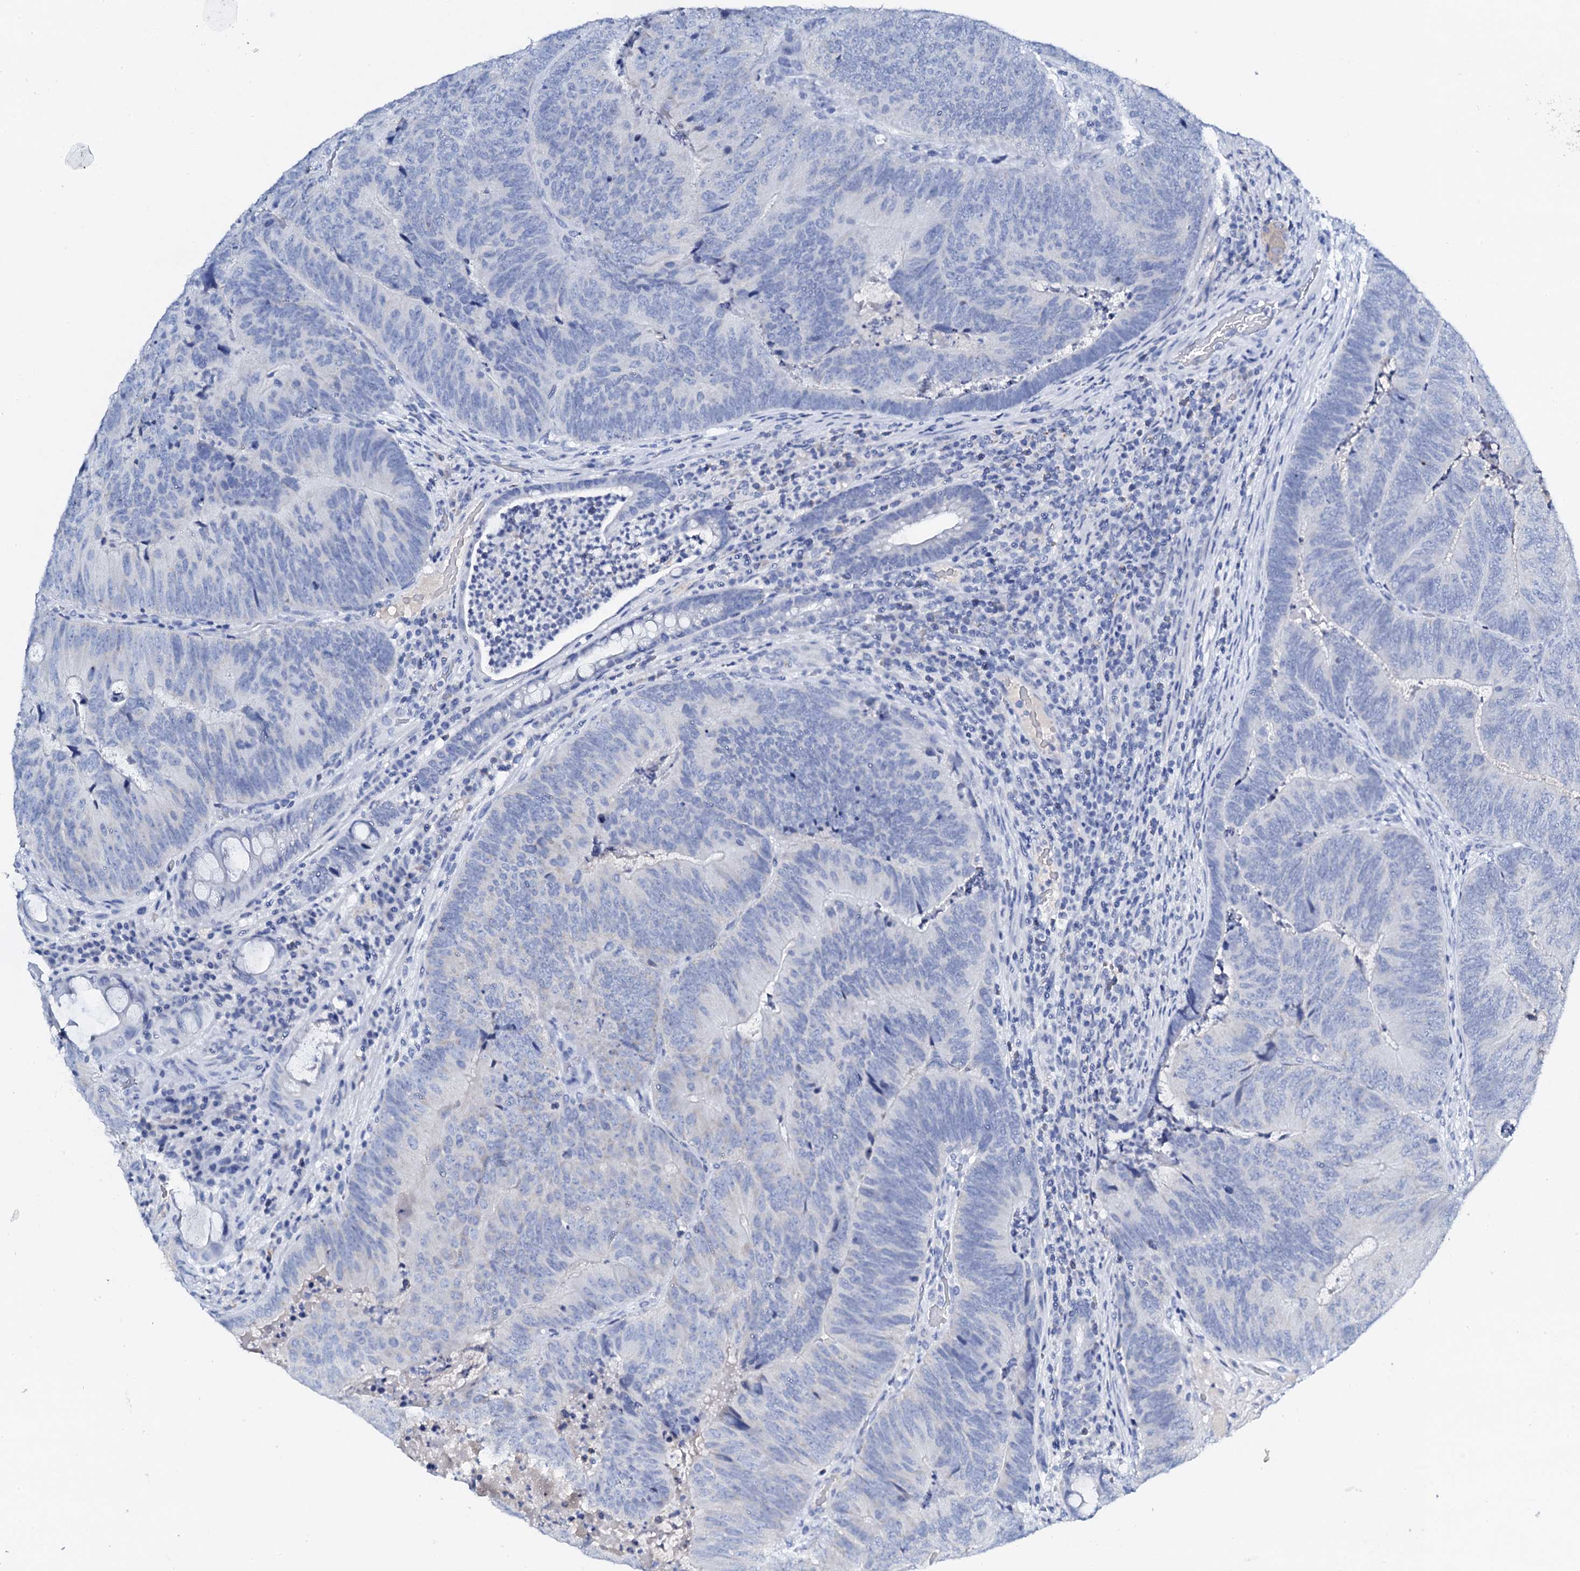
{"staining": {"intensity": "negative", "quantity": "none", "location": "none"}, "tissue": "colorectal cancer", "cell_type": "Tumor cells", "image_type": "cancer", "snomed": [{"axis": "morphology", "description": "Adenocarcinoma, NOS"}, {"axis": "topography", "description": "Colon"}], "caption": "Colorectal cancer (adenocarcinoma) was stained to show a protein in brown. There is no significant expression in tumor cells.", "gene": "FBXL16", "patient": {"sex": "female", "age": 67}}